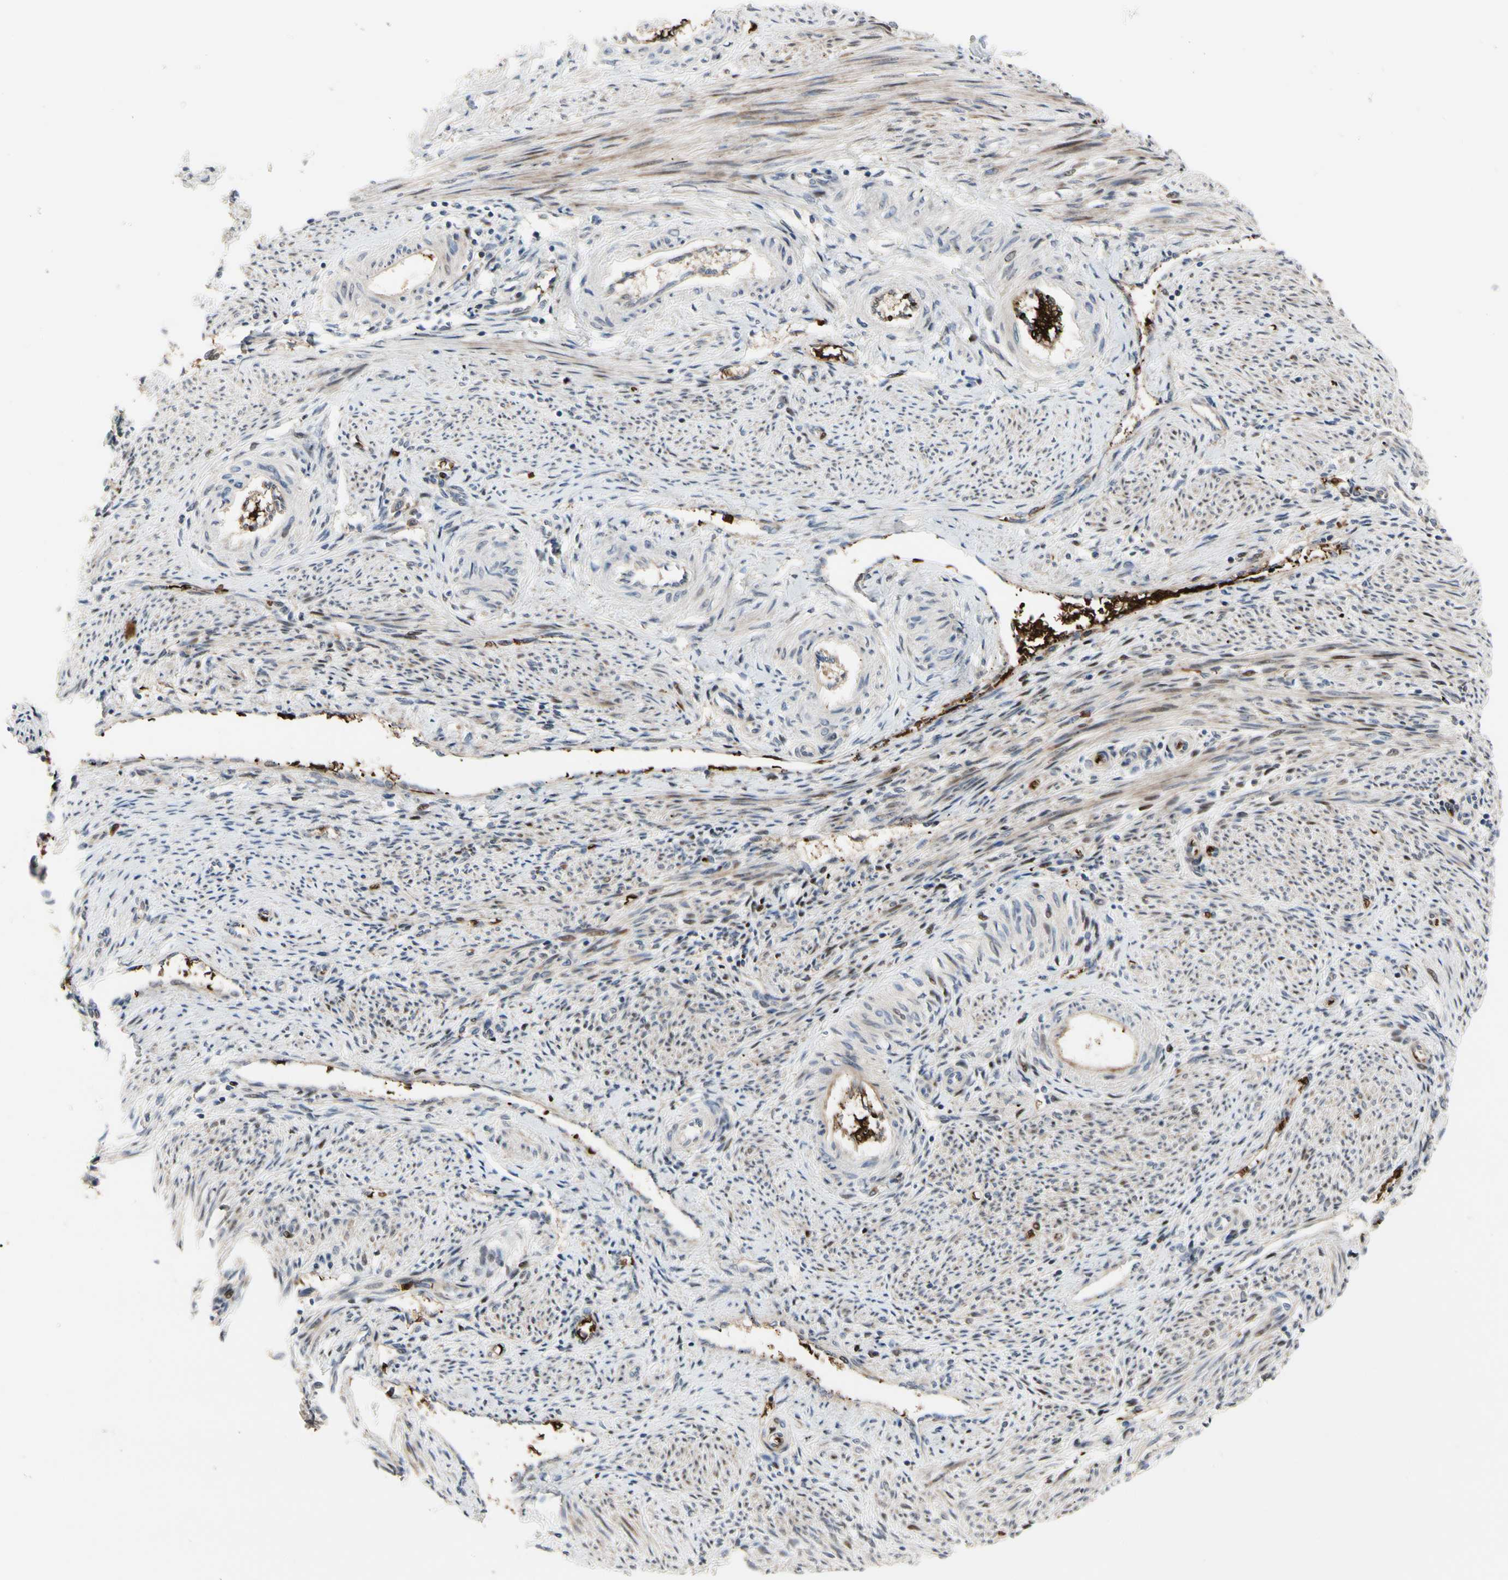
{"staining": {"intensity": "moderate", "quantity": "<25%", "location": "nuclear"}, "tissue": "endometrium", "cell_type": "Cells in endometrial stroma", "image_type": "normal", "snomed": [{"axis": "morphology", "description": "Normal tissue, NOS"}, {"axis": "topography", "description": "Endometrium"}], "caption": "Moderate nuclear protein staining is identified in about <25% of cells in endometrial stroma in endometrium. The protein is shown in brown color, while the nuclei are stained blue.", "gene": "HMGCR", "patient": {"sex": "female", "age": 42}}